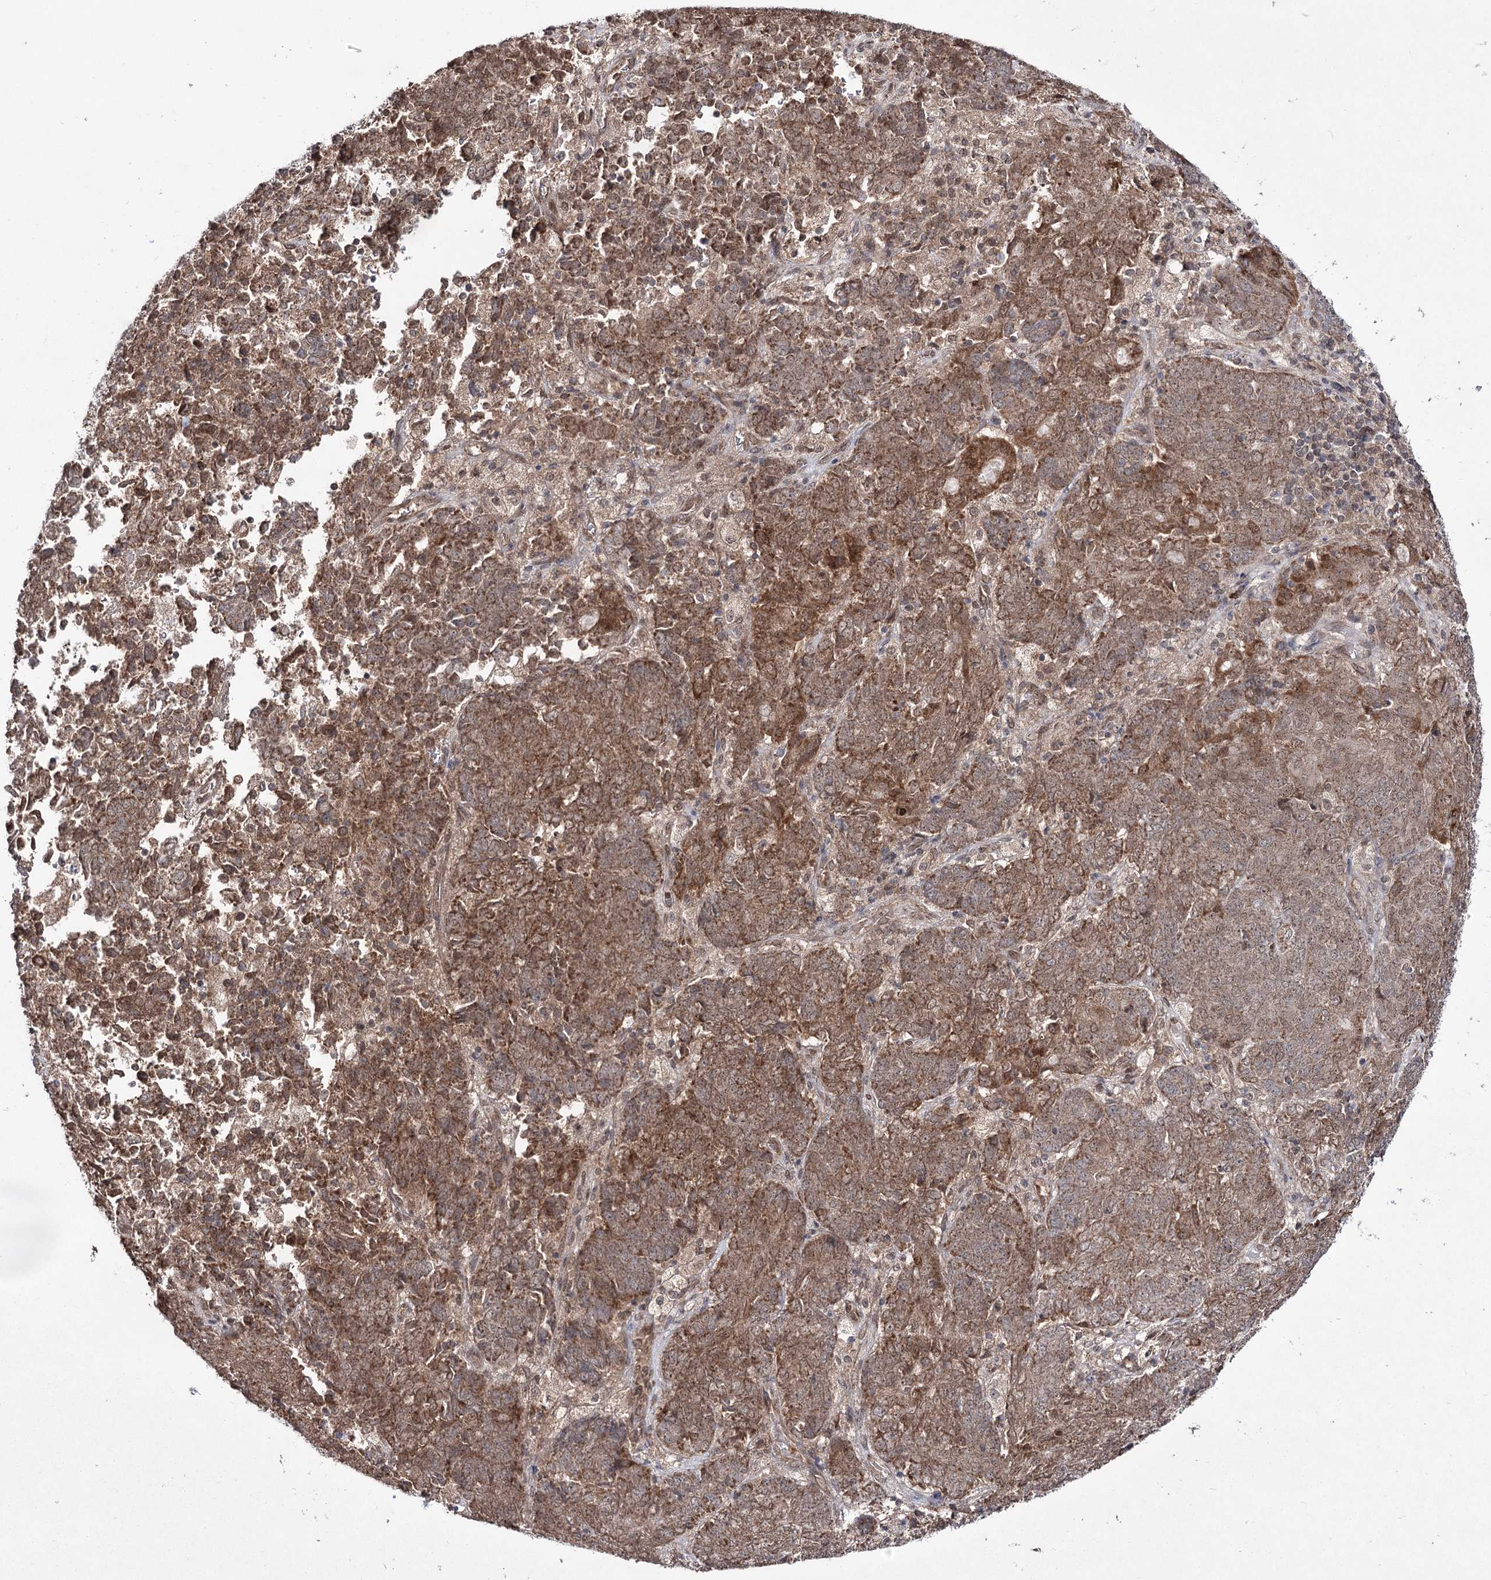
{"staining": {"intensity": "moderate", "quantity": ">75%", "location": "cytoplasmic/membranous,nuclear"}, "tissue": "endometrial cancer", "cell_type": "Tumor cells", "image_type": "cancer", "snomed": [{"axis": "morphology", "description": "Adenocarcinoma, NOS"}, {"axis": "topography", "description": "Endometrium"}], "caption": "Brown immunohistochemical staining in endometrial cancer exhibits moderate cytoplasmic/membranous and nuclear expression in approximately >75% of tumor cells. The staining was performed using DAB (3,3'-diaminobenzidine), with brown indicating positive protein expression. Nuclei are stained blue with hematoxylin.", "gene": "TRNT1", "patient": {"sex": "female", "age": 80}}